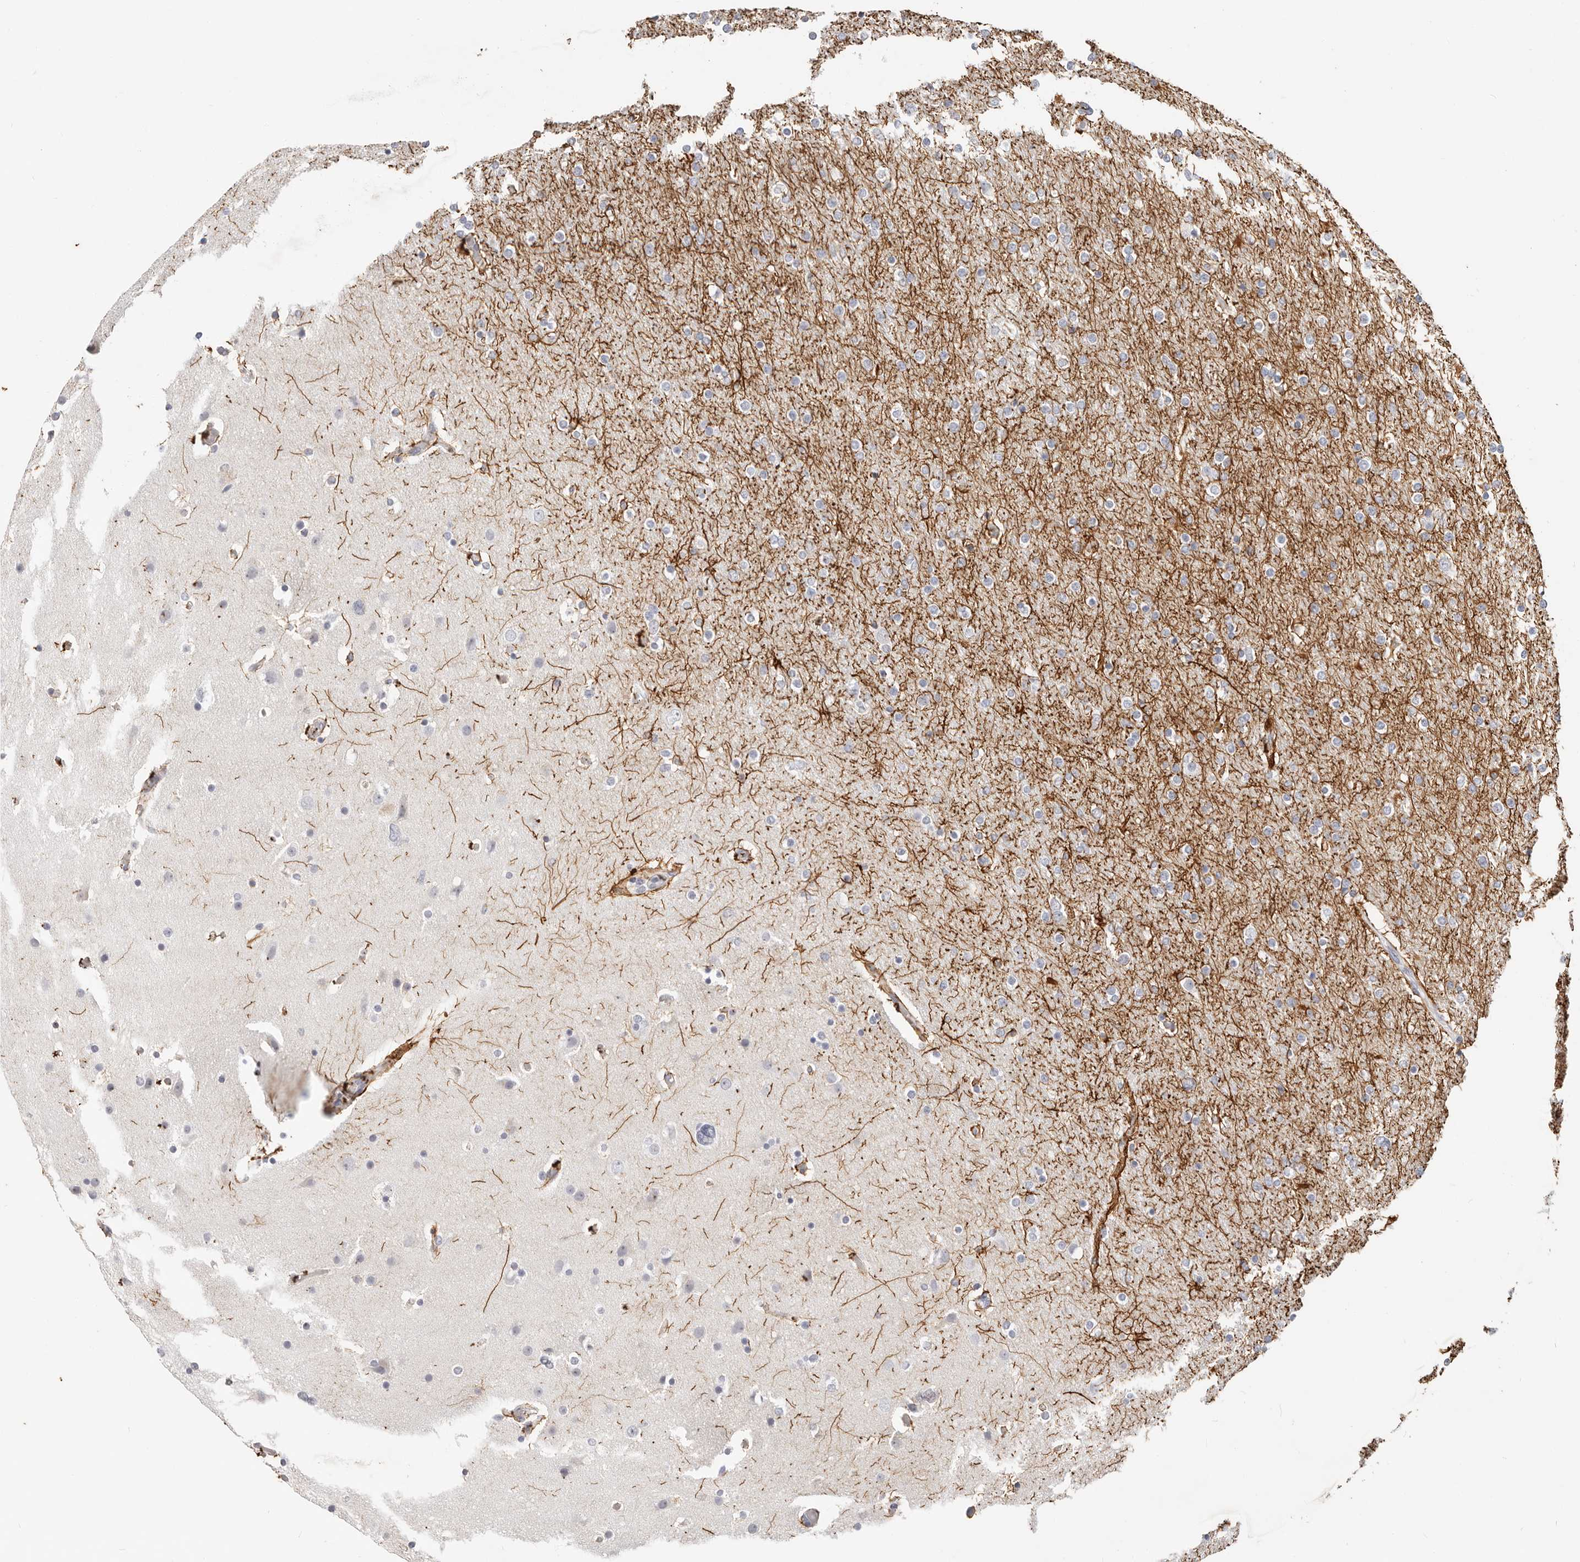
{"staining": {"intensity": "weak", "quantity": "25%-75%", "location": "cytoplasmic/membranous"}, "tissue": "glioma", "cell_type": "Tumor cells", "image_type": "cancer", "snomed": [{"axis": "morphology", "description": "Glioma, malignant, High grade"}, {"axis": "topography", "description": "Cerebral cortex"}], "caption": "IHC histopathology image of neoplastic tissue: human malignant glioma (high-grade) stained using IHC shows low levels of weak protein expression localized specifically in the cytoplasmic/membranous of tumor cells, appearing as a cytoplasmic/membranous brown color.", "gene": "ASCL1", "patient": {"sex": "female", "age": 36}}